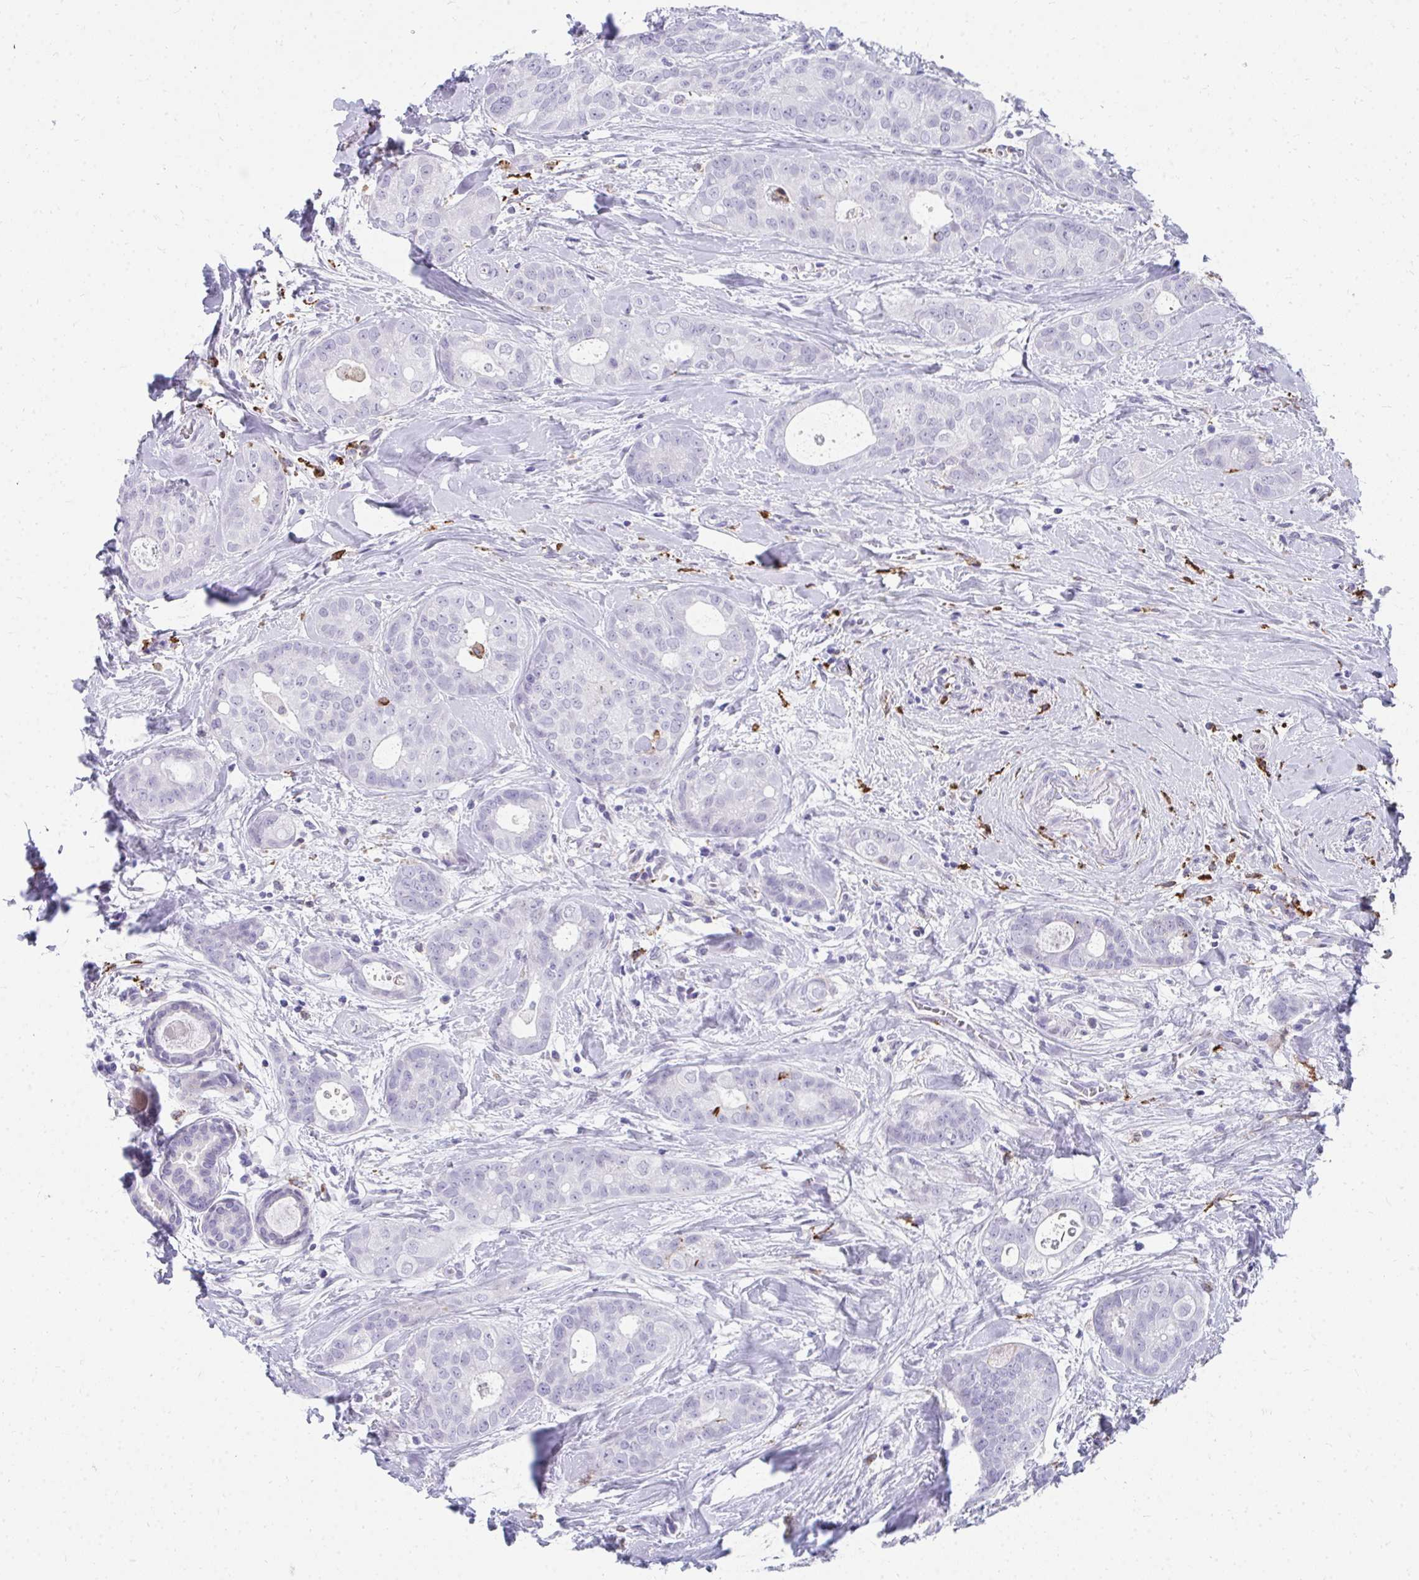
{"staining": {"intensity": "negative", "quantity": "none", "location": "none"}, "tissue": "breast cancer", "cell_type": "Tumor cells", "image_type": "cancer", "snomed": [{"axis": "morphology", "description": "Duct carcinoma"}, {"axis": "topography", "description": "Breast"}], "caption": "IHC of breast cancer displays no positivity in tumor cells.", "gene": "CD163", "patient": {"sex": "female", "age": 45}}